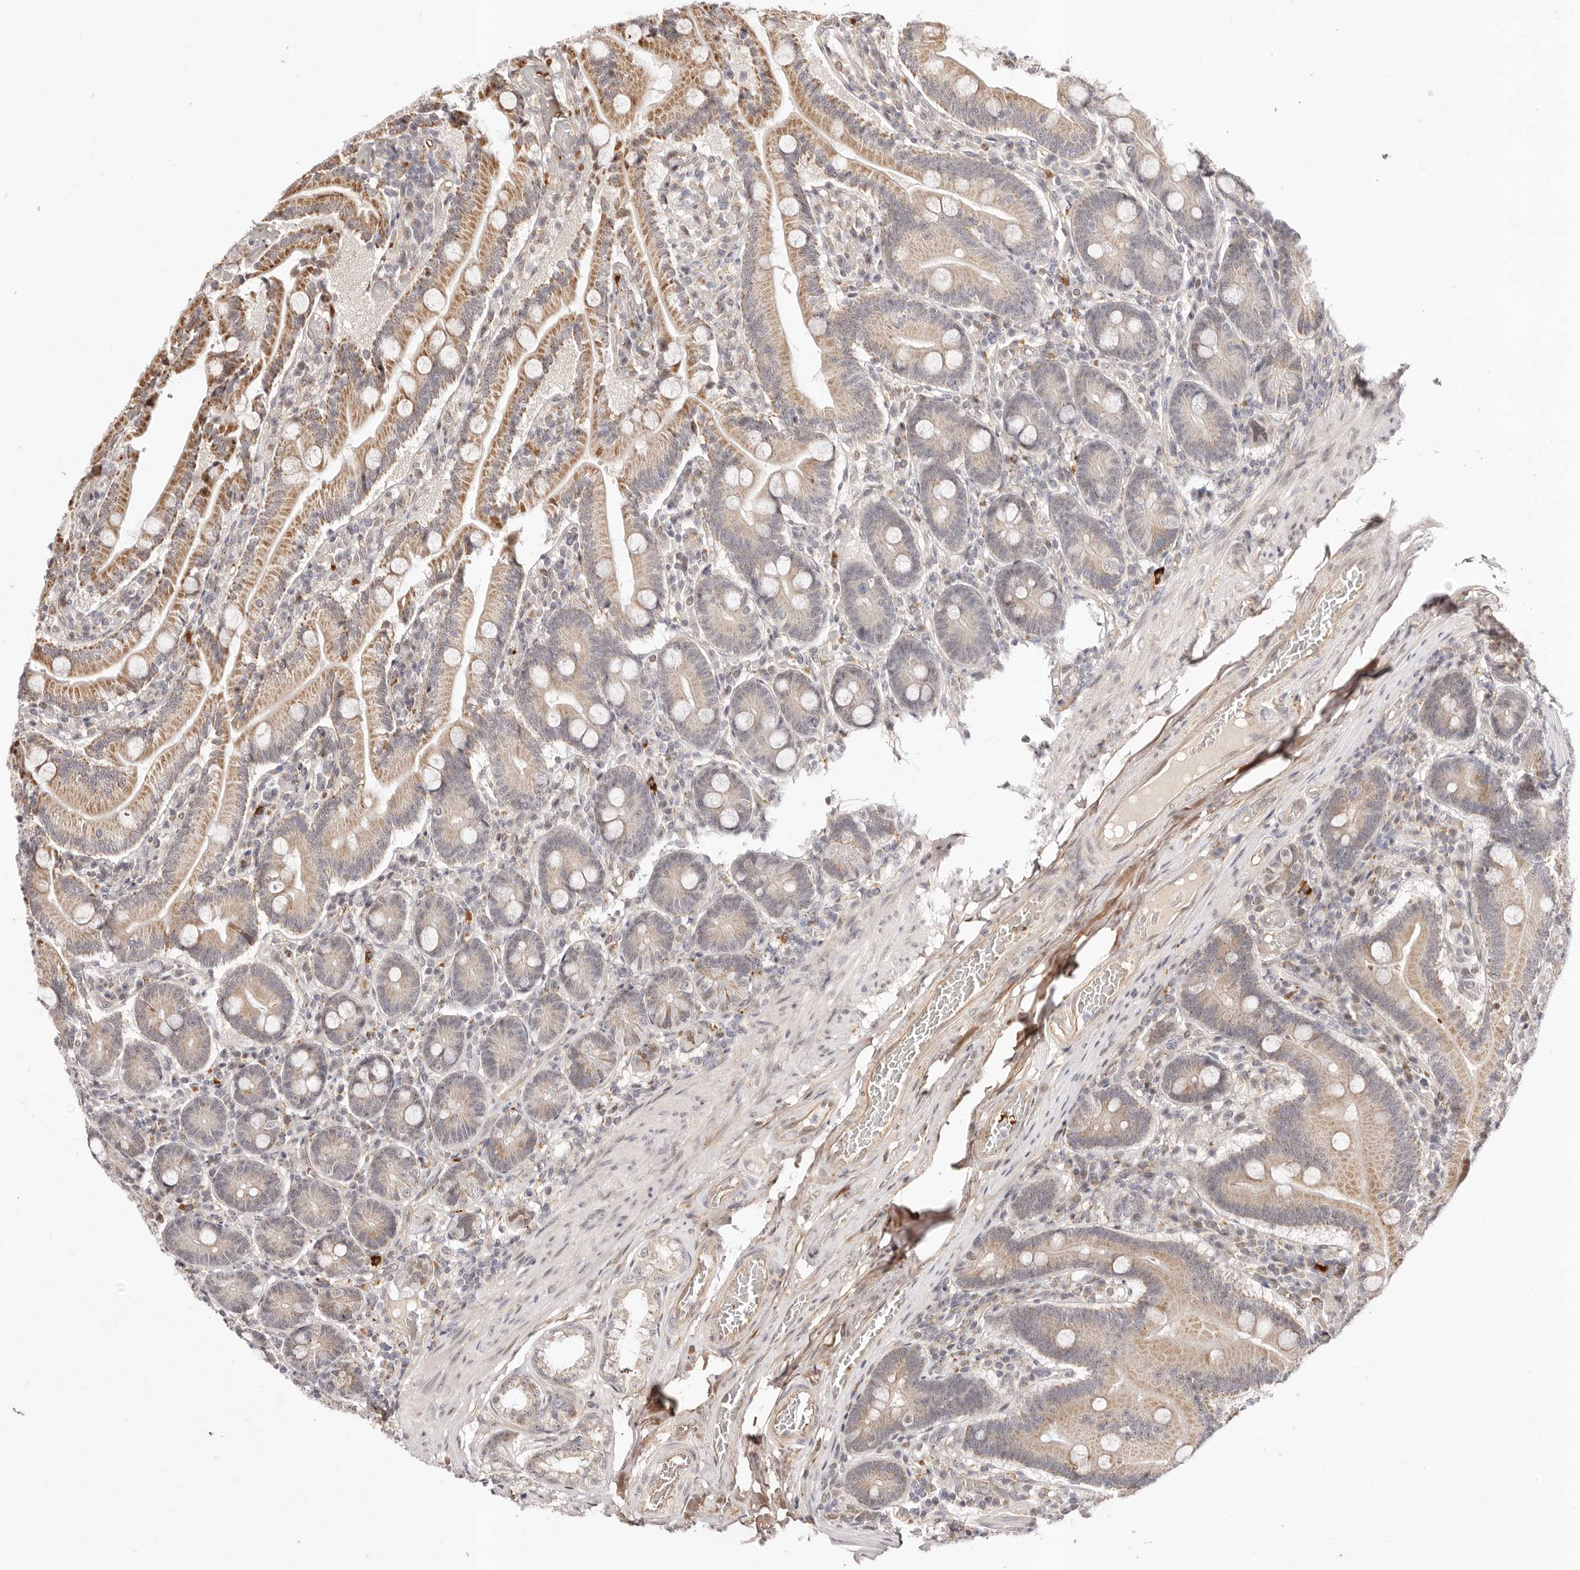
{"staining": {"intensity": "moderate", "quantity": ">75%", "location": "cytoplasmic/membranous"}, "tissue": "duodenum", "cell_type": "Glandular cells", "image_type": "normal", "snomed": [{"axis": "morphology", "description": "Normal tissue, NOS"}, {"axis": "topography", "description": "Duodenum"}], "caption": "Duodenum stained with DAB (3,3'-diaminobenzidine) immunohistochemistry (IHC) reveals medium levels of moderate cytoplasmic/membranous staining in approximately >75% of glandular cells.", "gene": "WRN", "patient": {"sex": "female", "age": 62}}